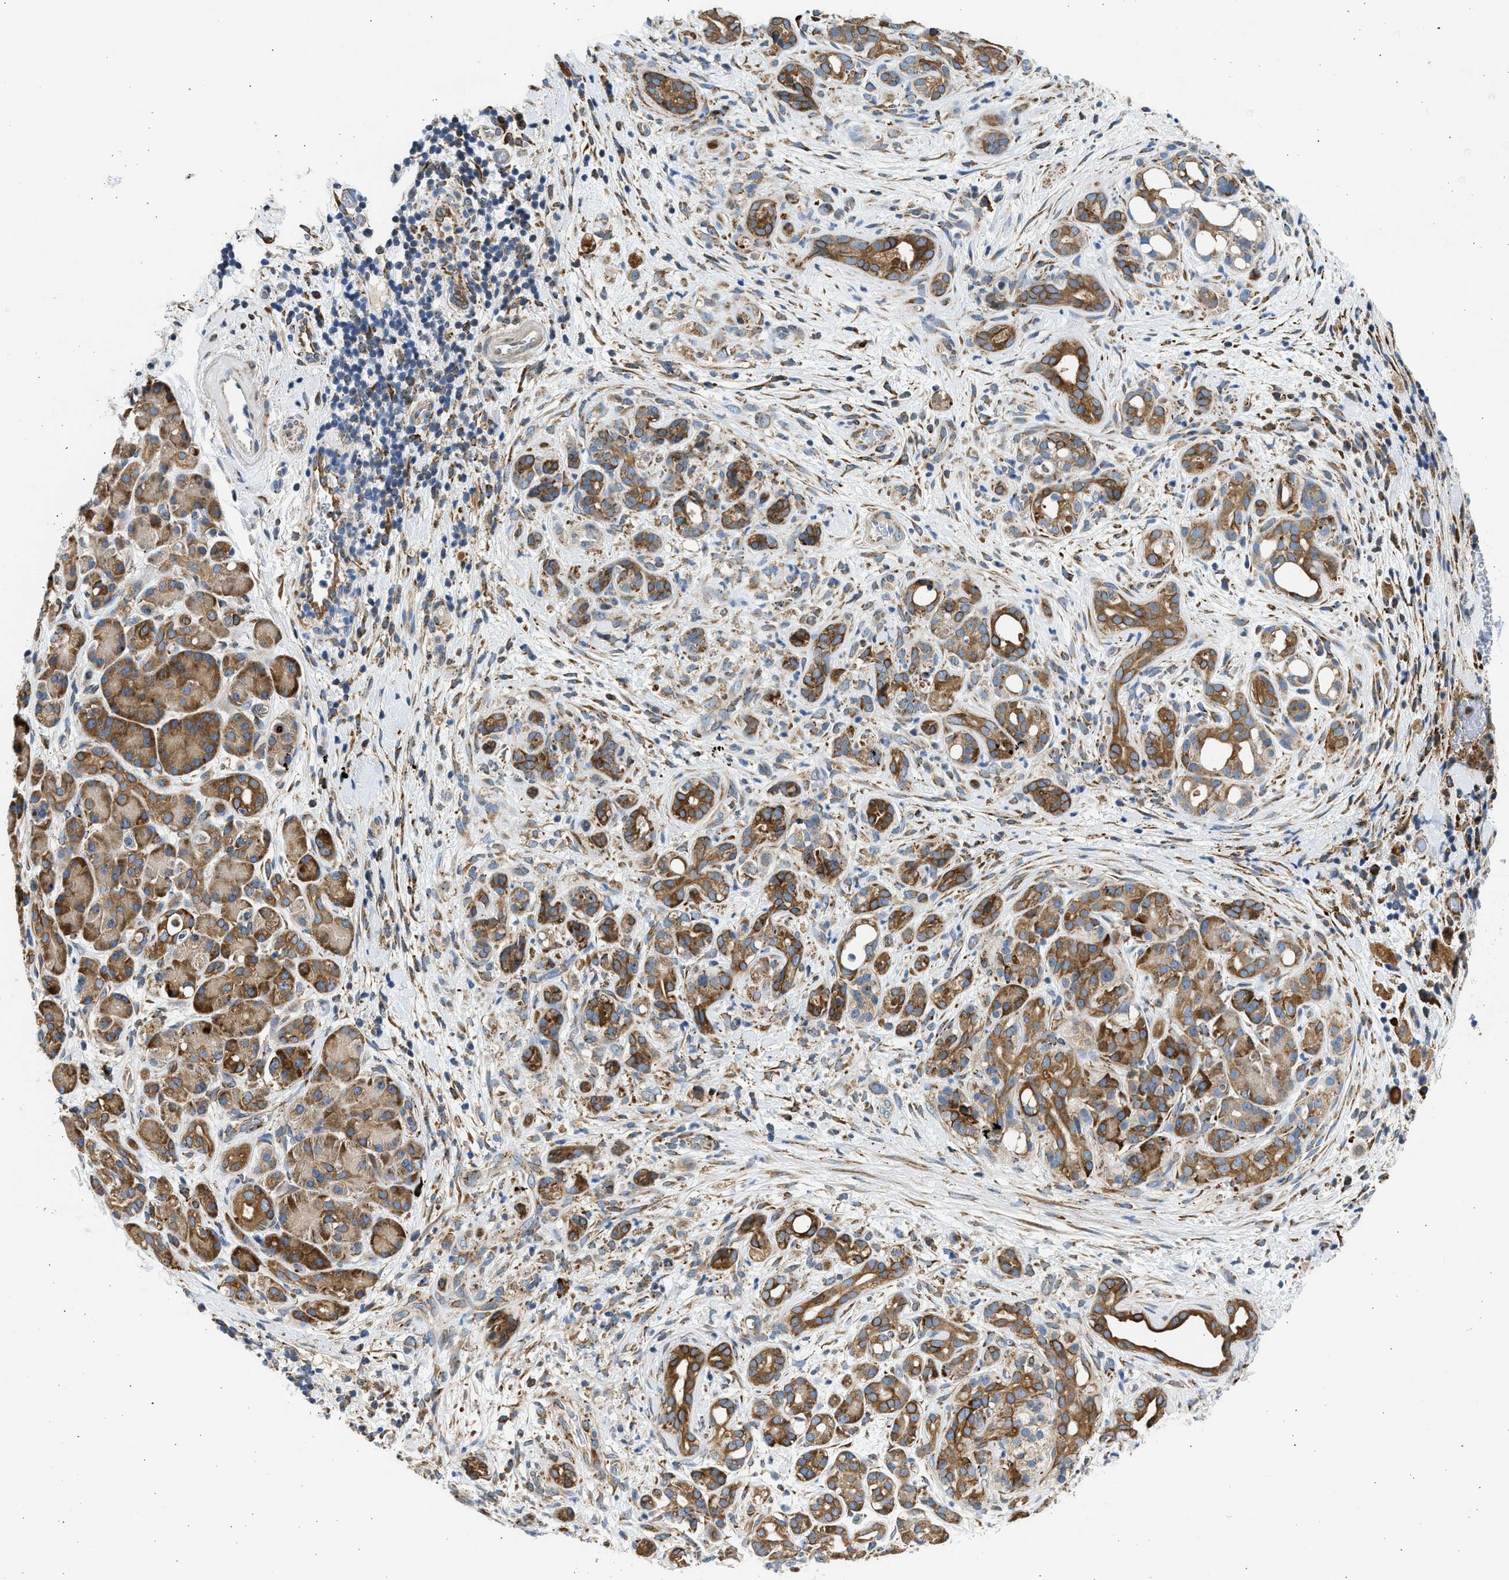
{"staining": {"intensity": "moderate", "quantity": ">75%", "location": "cytoplasmic/membranous"}, "tissue": "pancreatic cancer", "cell_type": "Tumor cells", "image_type": "cancer", "snomed": [{"axis": "morphology", "description": "Adenocarcinoma, NOS"}, {"axis": "topography", "description": "Pancreas"}], "caption": "A brown stain shows moderate cytoplasmic/membranous expression of a protein in human adenocarcinoma (pancreatic) tumor cells. (DAB (3,3'-diaminobenzidine) IHC with brightfield microscopy, high magnification).", "gene": "PLD2", "patient": {"sex": "male", "age": 55}}